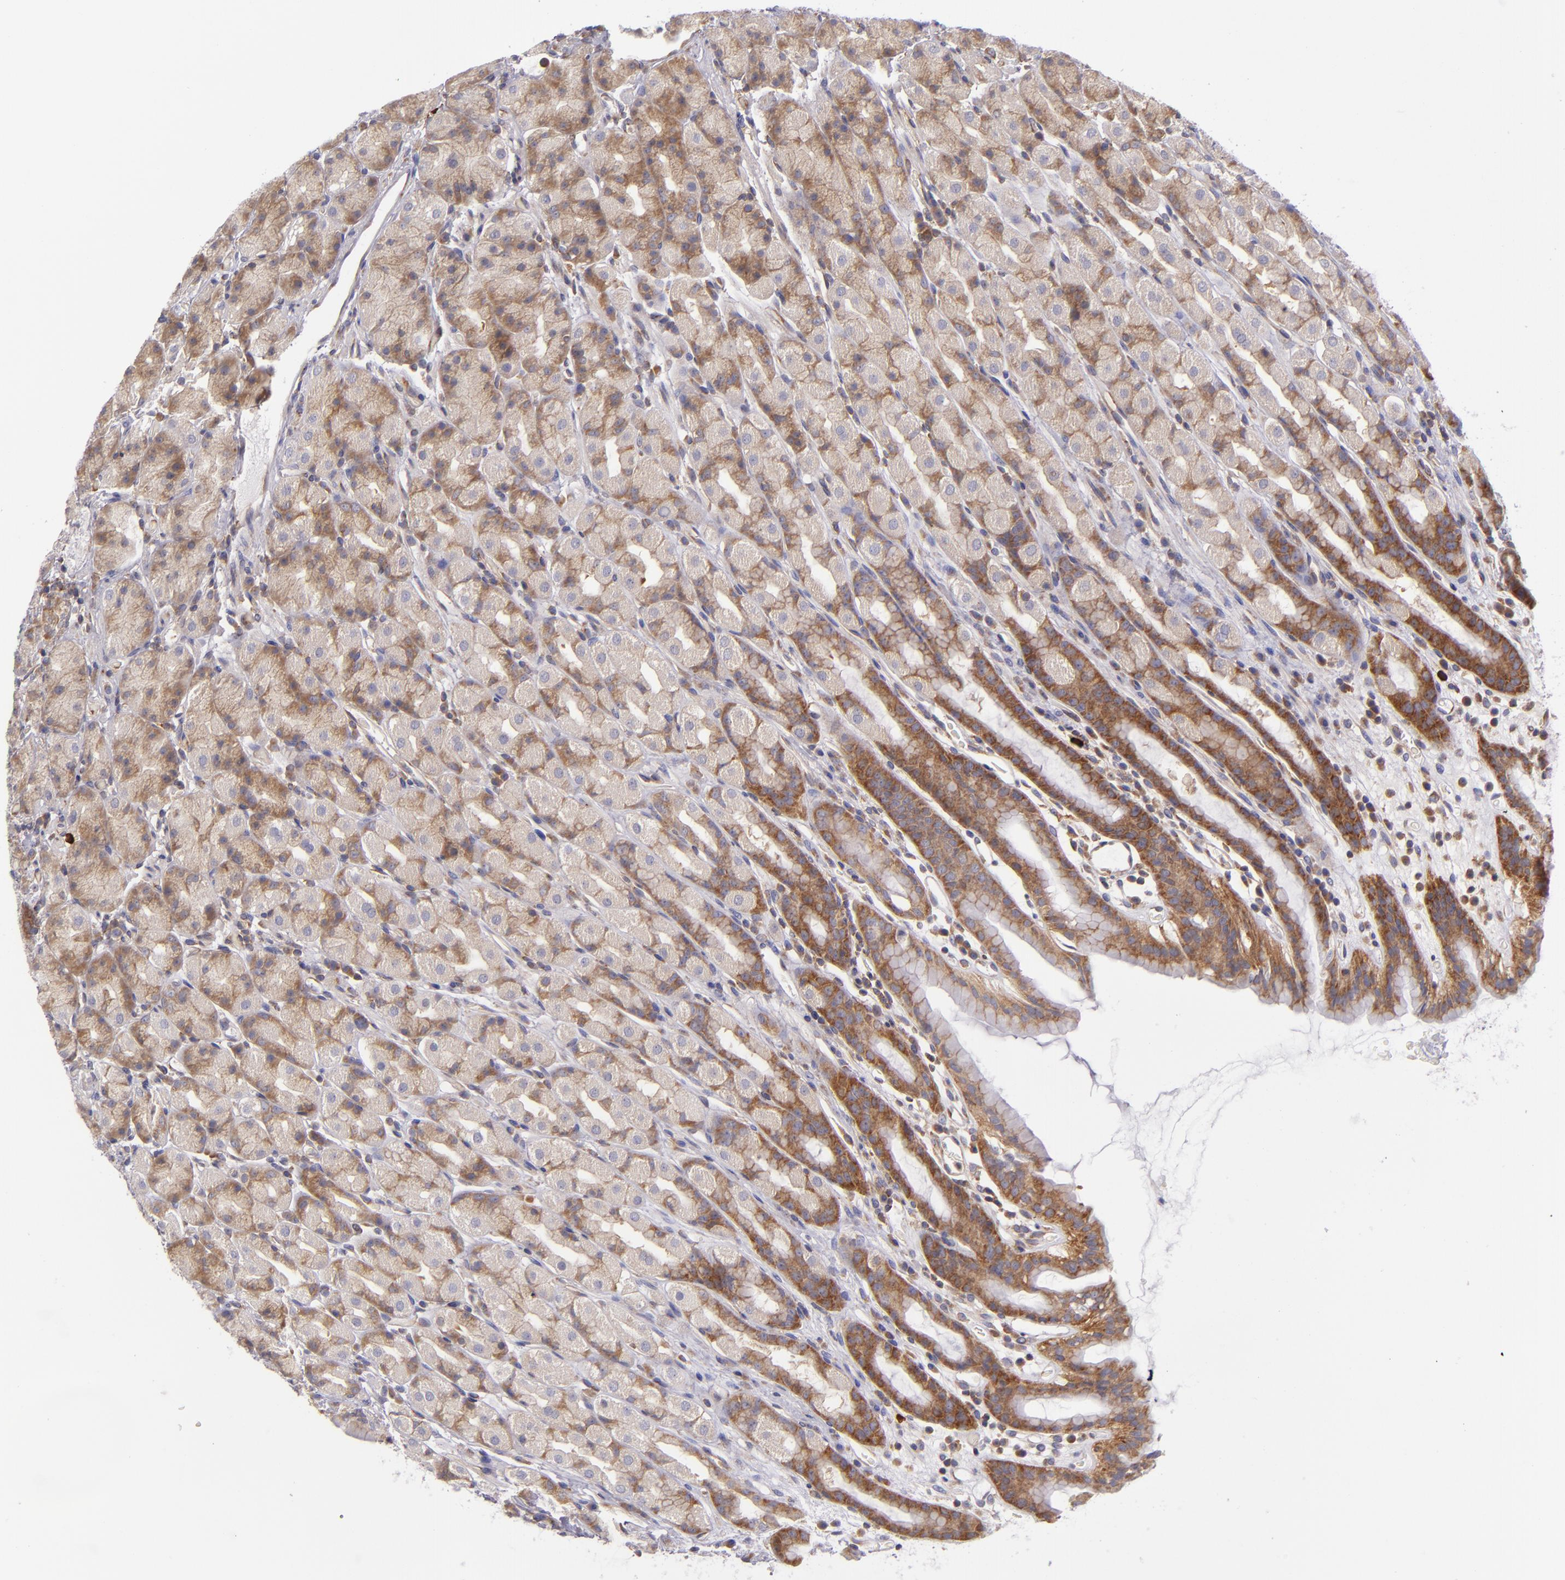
{"staining": {"intensity": "moderate", "quantity": "25%-75%", "location": "cytoplasmic/membranous"}, "tissue": "stomach", "cell_type": "Glandular cells", "image_type": "normal", "snomed": [{"axis": "morphology", "description": "Normal tissue, NOS"}, {"axis": "topography", "description": "Stomach, upper"}], "caption": "The micrograph displays immunohistochemical staining of normal stomach. There is moderate cytoplasmic/membranous positivity is present in approximately 25%-75% of glandular cells. The protein of interest is shown in brown color, while the nuclei are stained blue.", "gene": "UPF3B", "patient": {"sex": "male", "age": 68}}